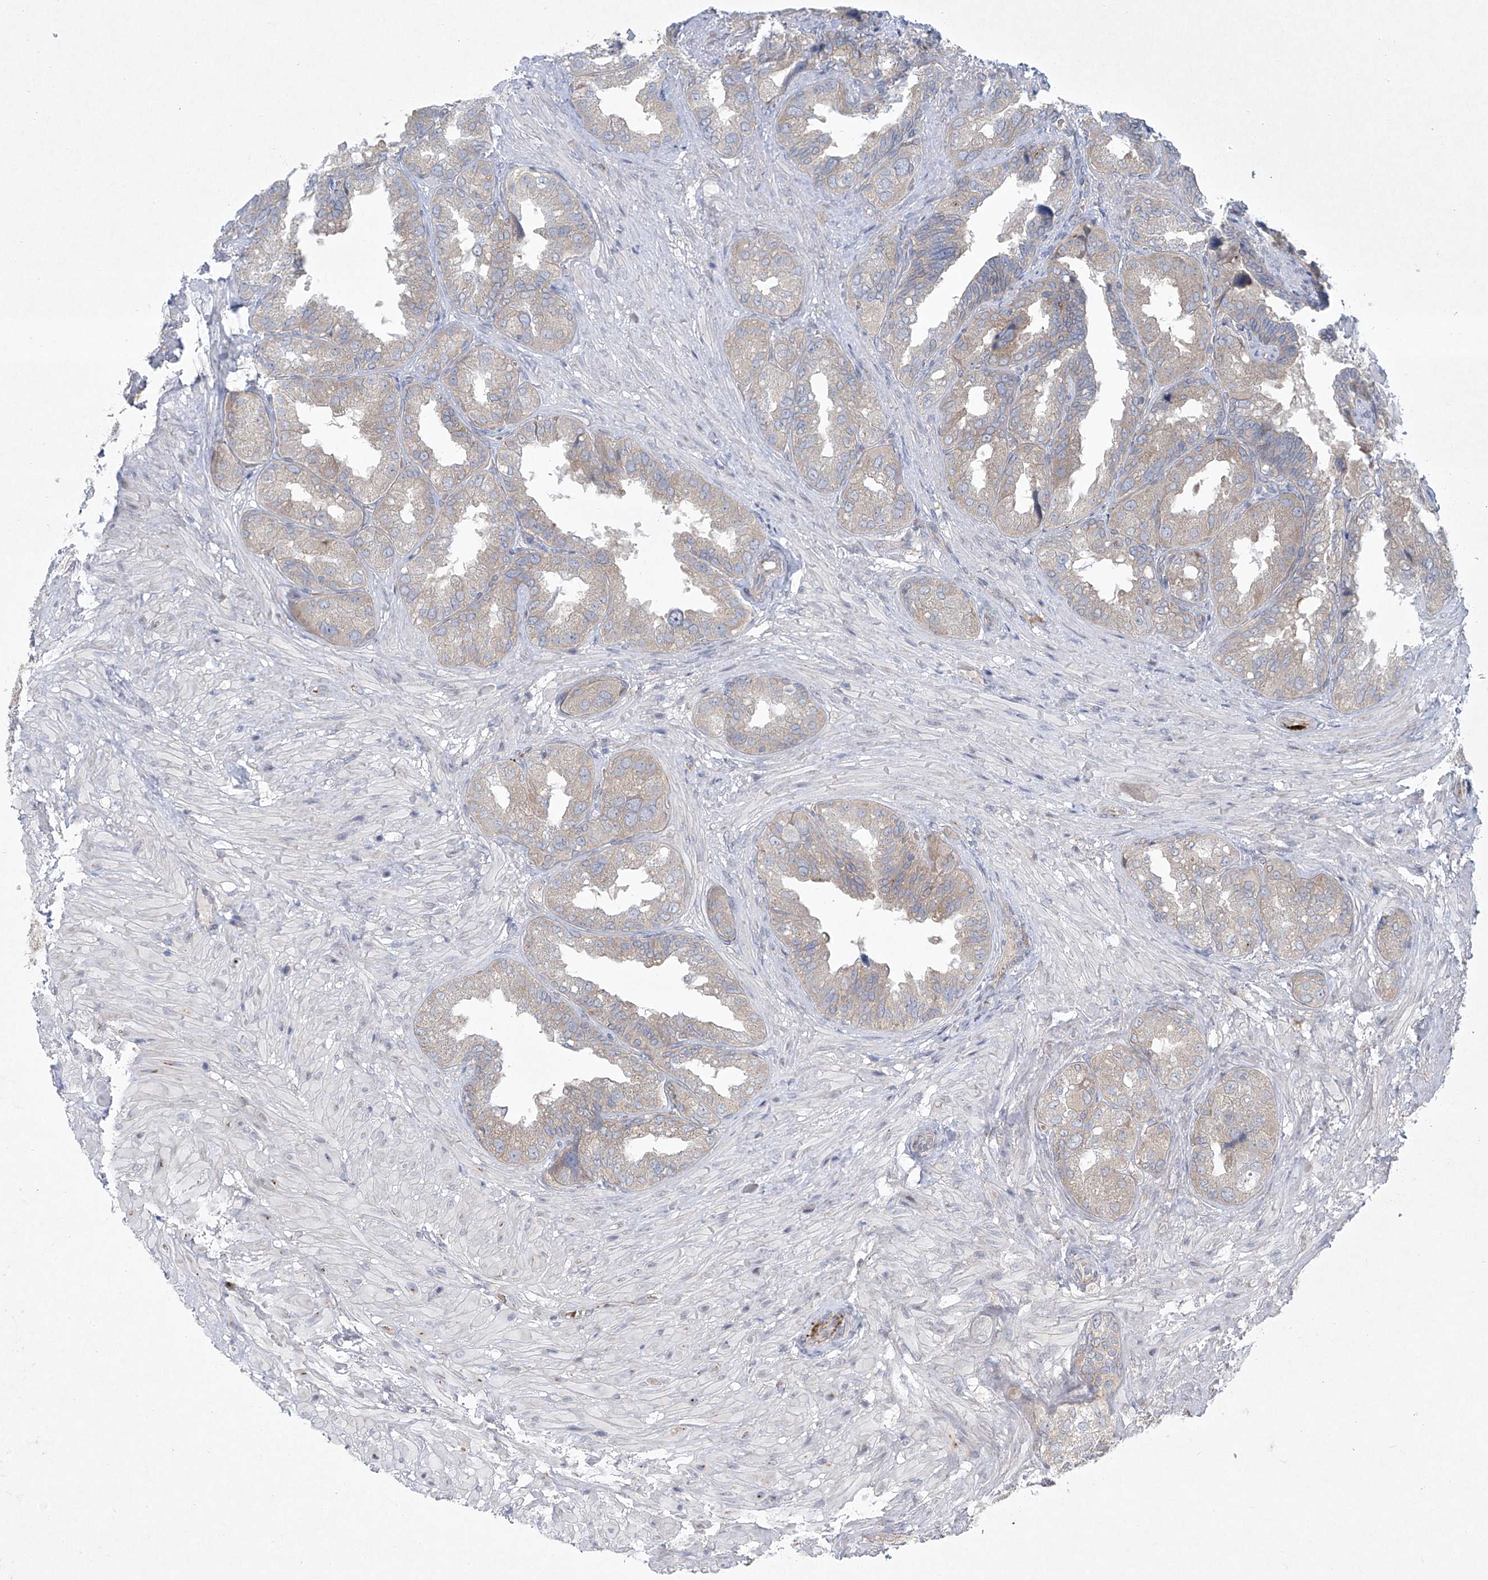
{"staining": {"intensity": "weak", "quantity": "25%-75%", "location": "cytoplasmic/membranous"}, "tissue": "seminal vesicle", "cell_type": "Glandular cells", "image_type": "normal", "snomed": [{"axis": "morphology", "description": "Normal tissue, NOS"}, {"axis": "topography", "description": "Seminal veicle"}, {"axis": "topography", "description": "Peripheral nerve tissue"}], "caption": "DAB (3,3'-diaminobenzidine) immunohistochemical staining of unremarkable seminal vesicle reveals weak cytoplasmic/membranous protein expression in approximately 25%-75% of glandular cells. (brown staining indicates protein expression, while blue staining denotes nuclei).", "gene": "TJAP1", "patient": {"sex": "male", "age": 63}}